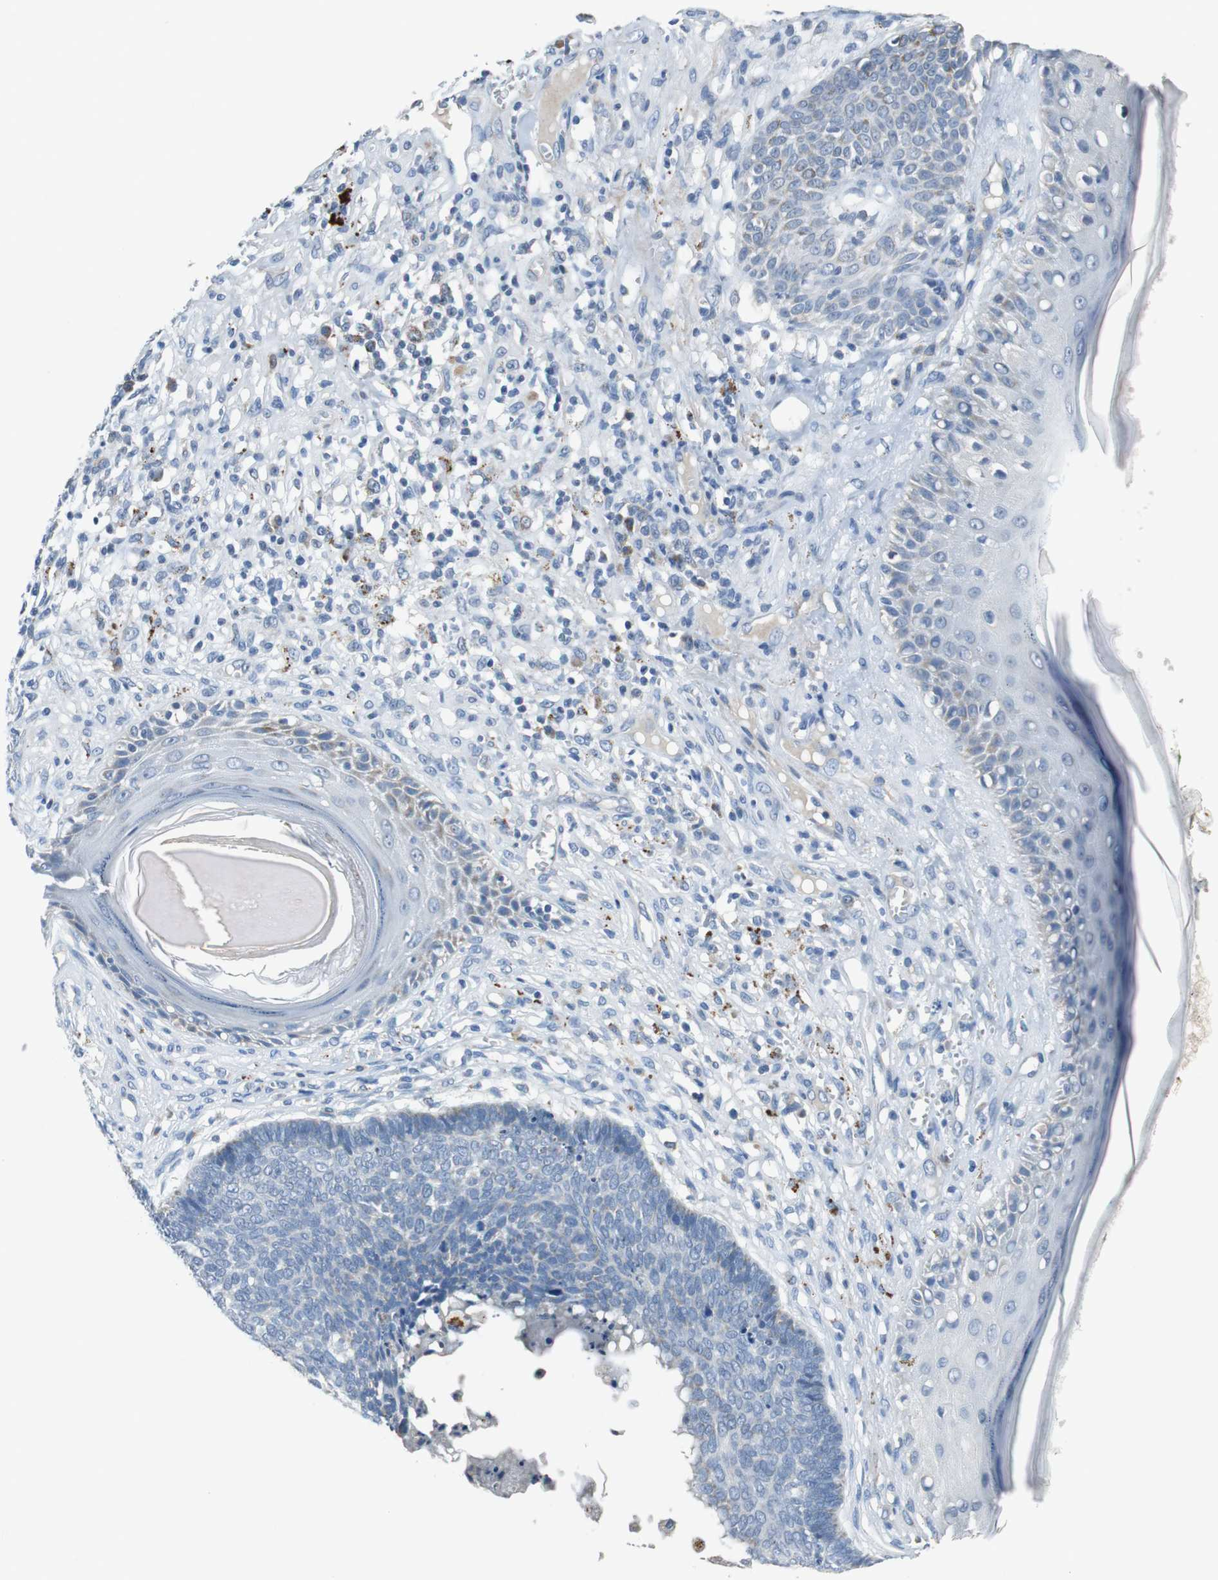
{"staining": {"intensity": "negative", "quantity": "none", "location": "none"}, "tissue": "skin cancer", "cell_type": "Tumor cells", "image_type": "cancer", "snomed": [{"axis": "morphology", "description": "Basal cell carcinoma"}, {"axis": "topography", "description": "Skin"}], "caption": "The image demonstrates no staining of tumor cells in skin basal cell carcinoma.", "gene": "NLGN1", "patient": {"sex": "male", "age": 84}}